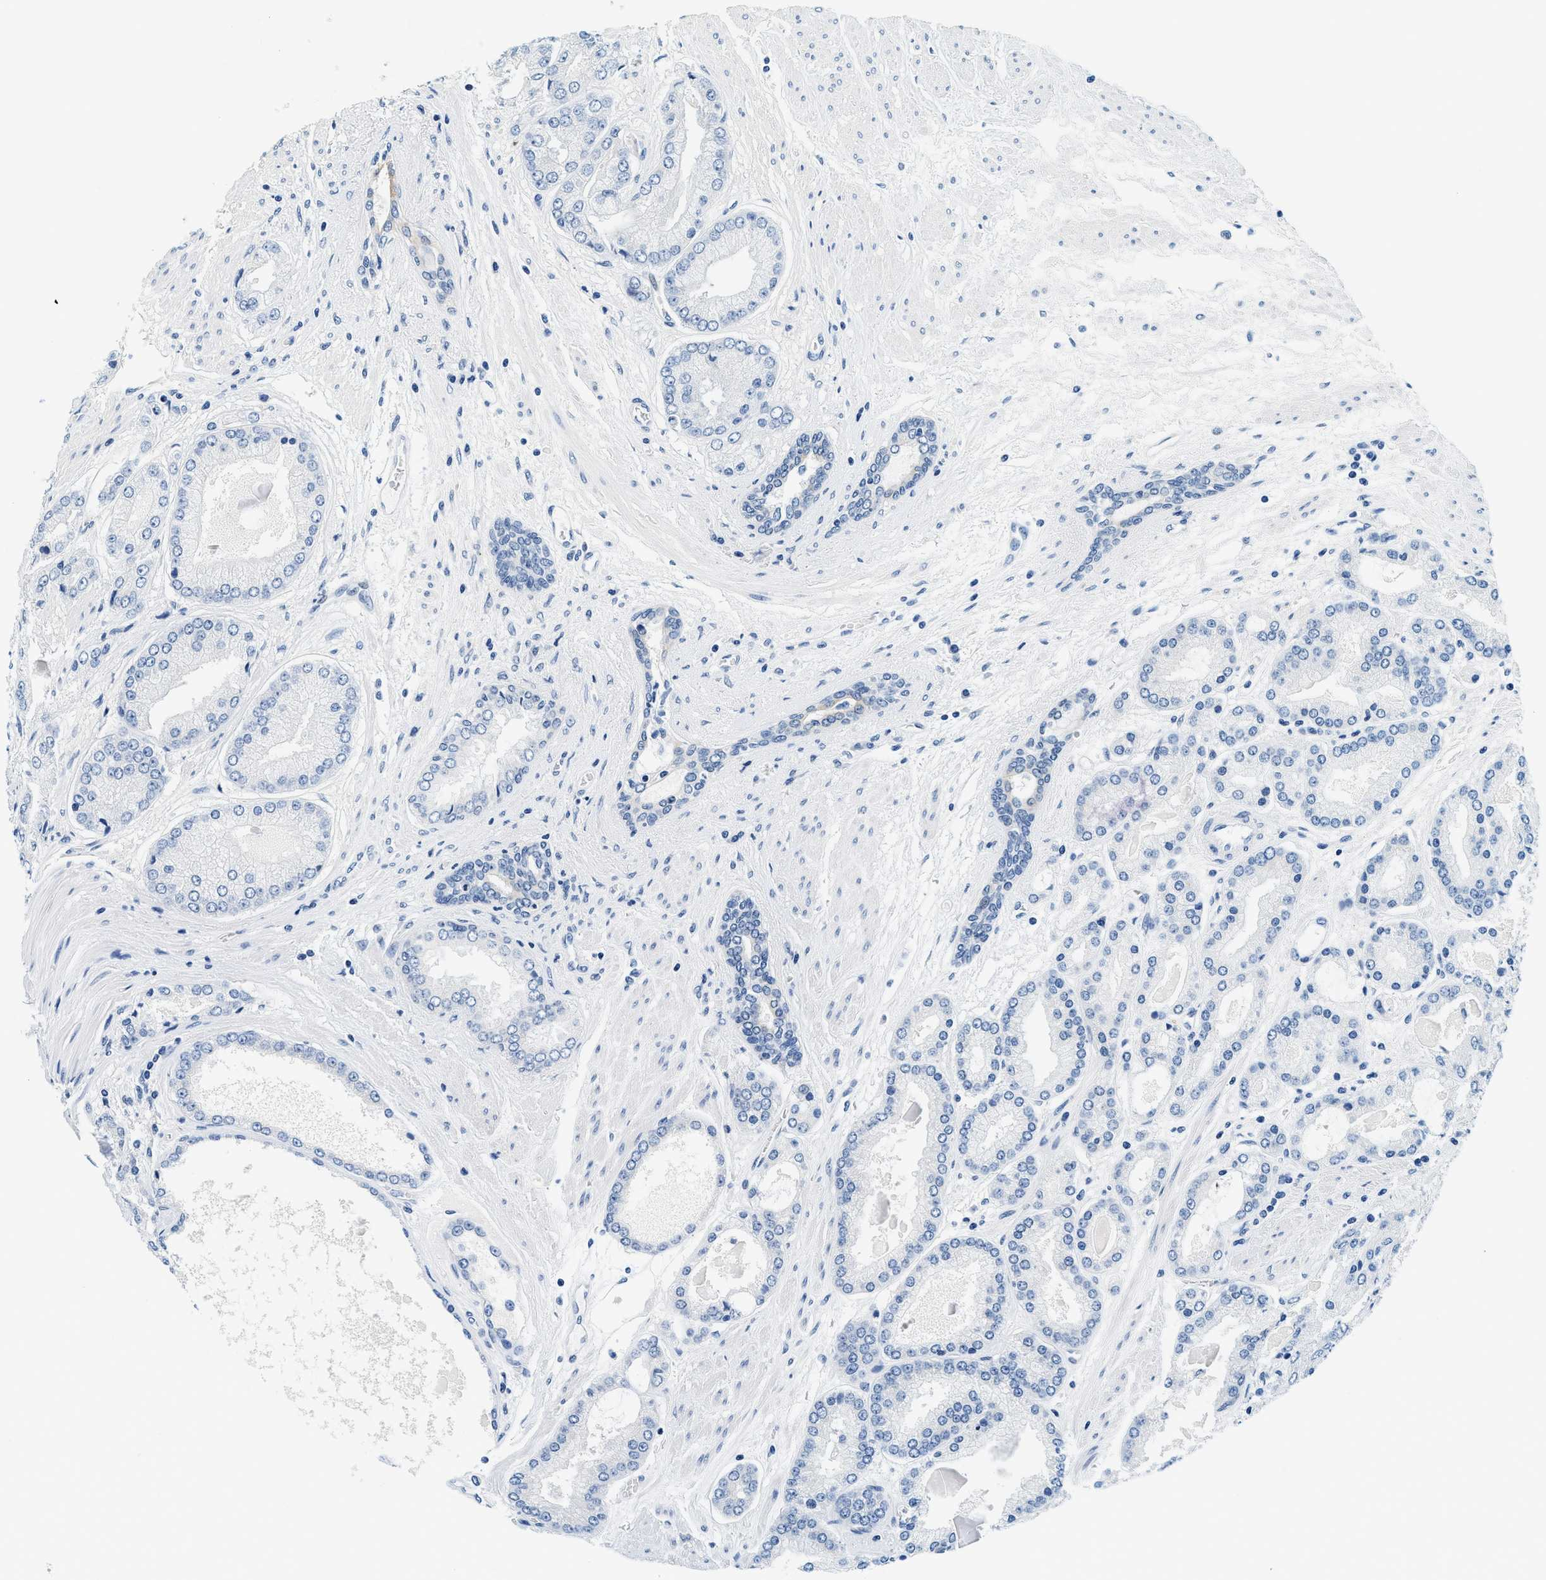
{"staining": {"intensity": "negative", "quantity": "none", "location": "none"}, "tissue": "prostate cancer", "cell_type": "Tumor cells", "image_type": "cancer", "snomed": [{"axis": "morphology", "description": "Adenocarcinoma, High grade"}, {"axis": "topography", "description": "Prostate"}], "caption": "Tumor cells show no significant expression in high-grade adenocarcinoma (prostate).", "gene": "GSTM3", "patient": {"sex": "male", "age": 59}}